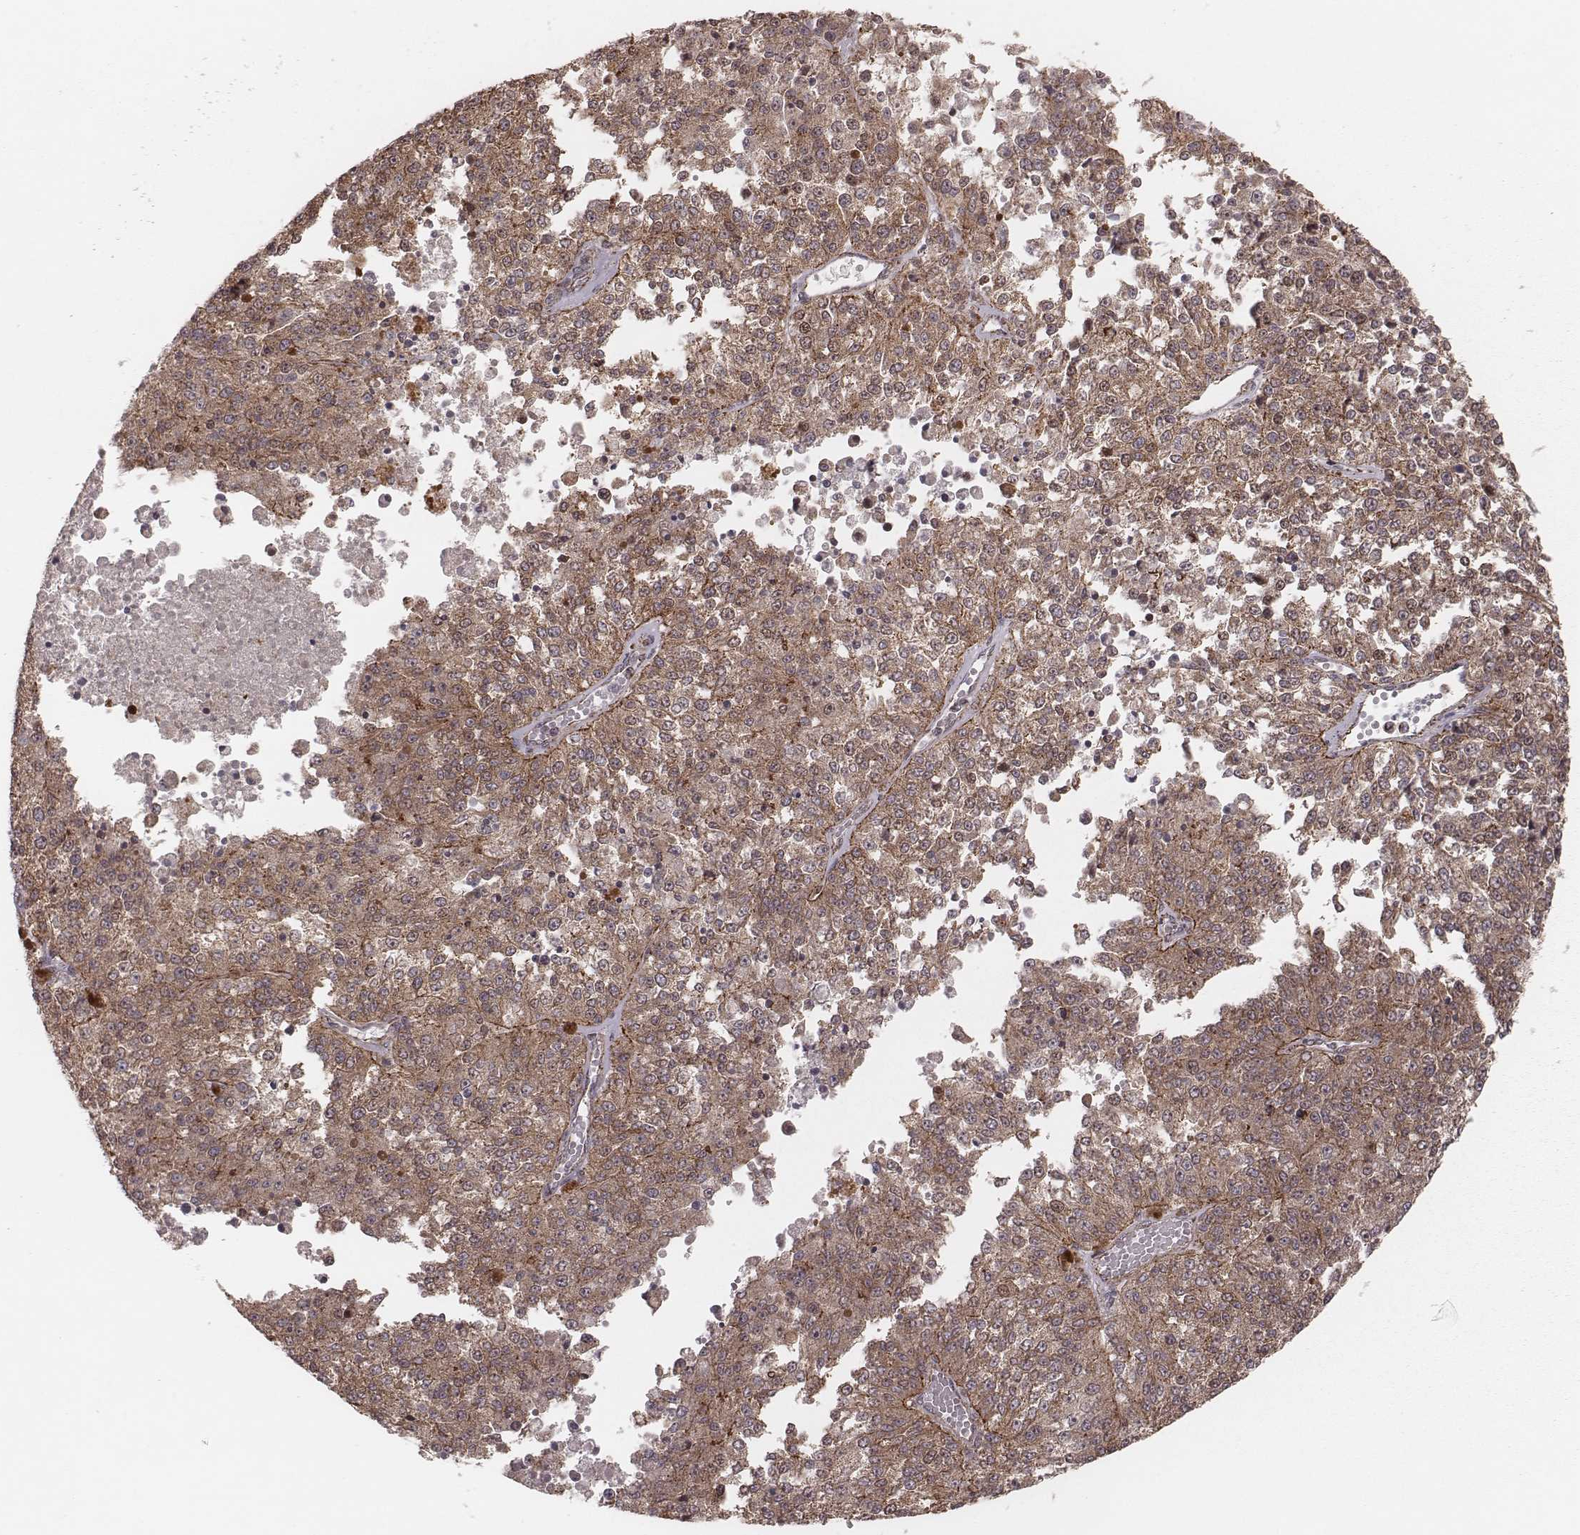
{"staining": {"intensity": "weak", "quantity": ">75%", "location": "cytoplasmic/membranous"}, "tissue": "melanoma", "cell_type": "Tumor cells", "image_type": "cancer", "snomed": [{"axis": "morphology", "description": "Malignant melanoma, Metastatic site"}, {"axis": "topography", "description": "Lymph node"}], "caption": "DAB (3,3'-diaminobenzidine) immunohistochemical staining of human melanoma displays weak cytoplasmic/membranous protein positivity in about >75% of tumor cells.", "gene": "NDUFA7", "patient": {"sex": "female", "age": 64}}